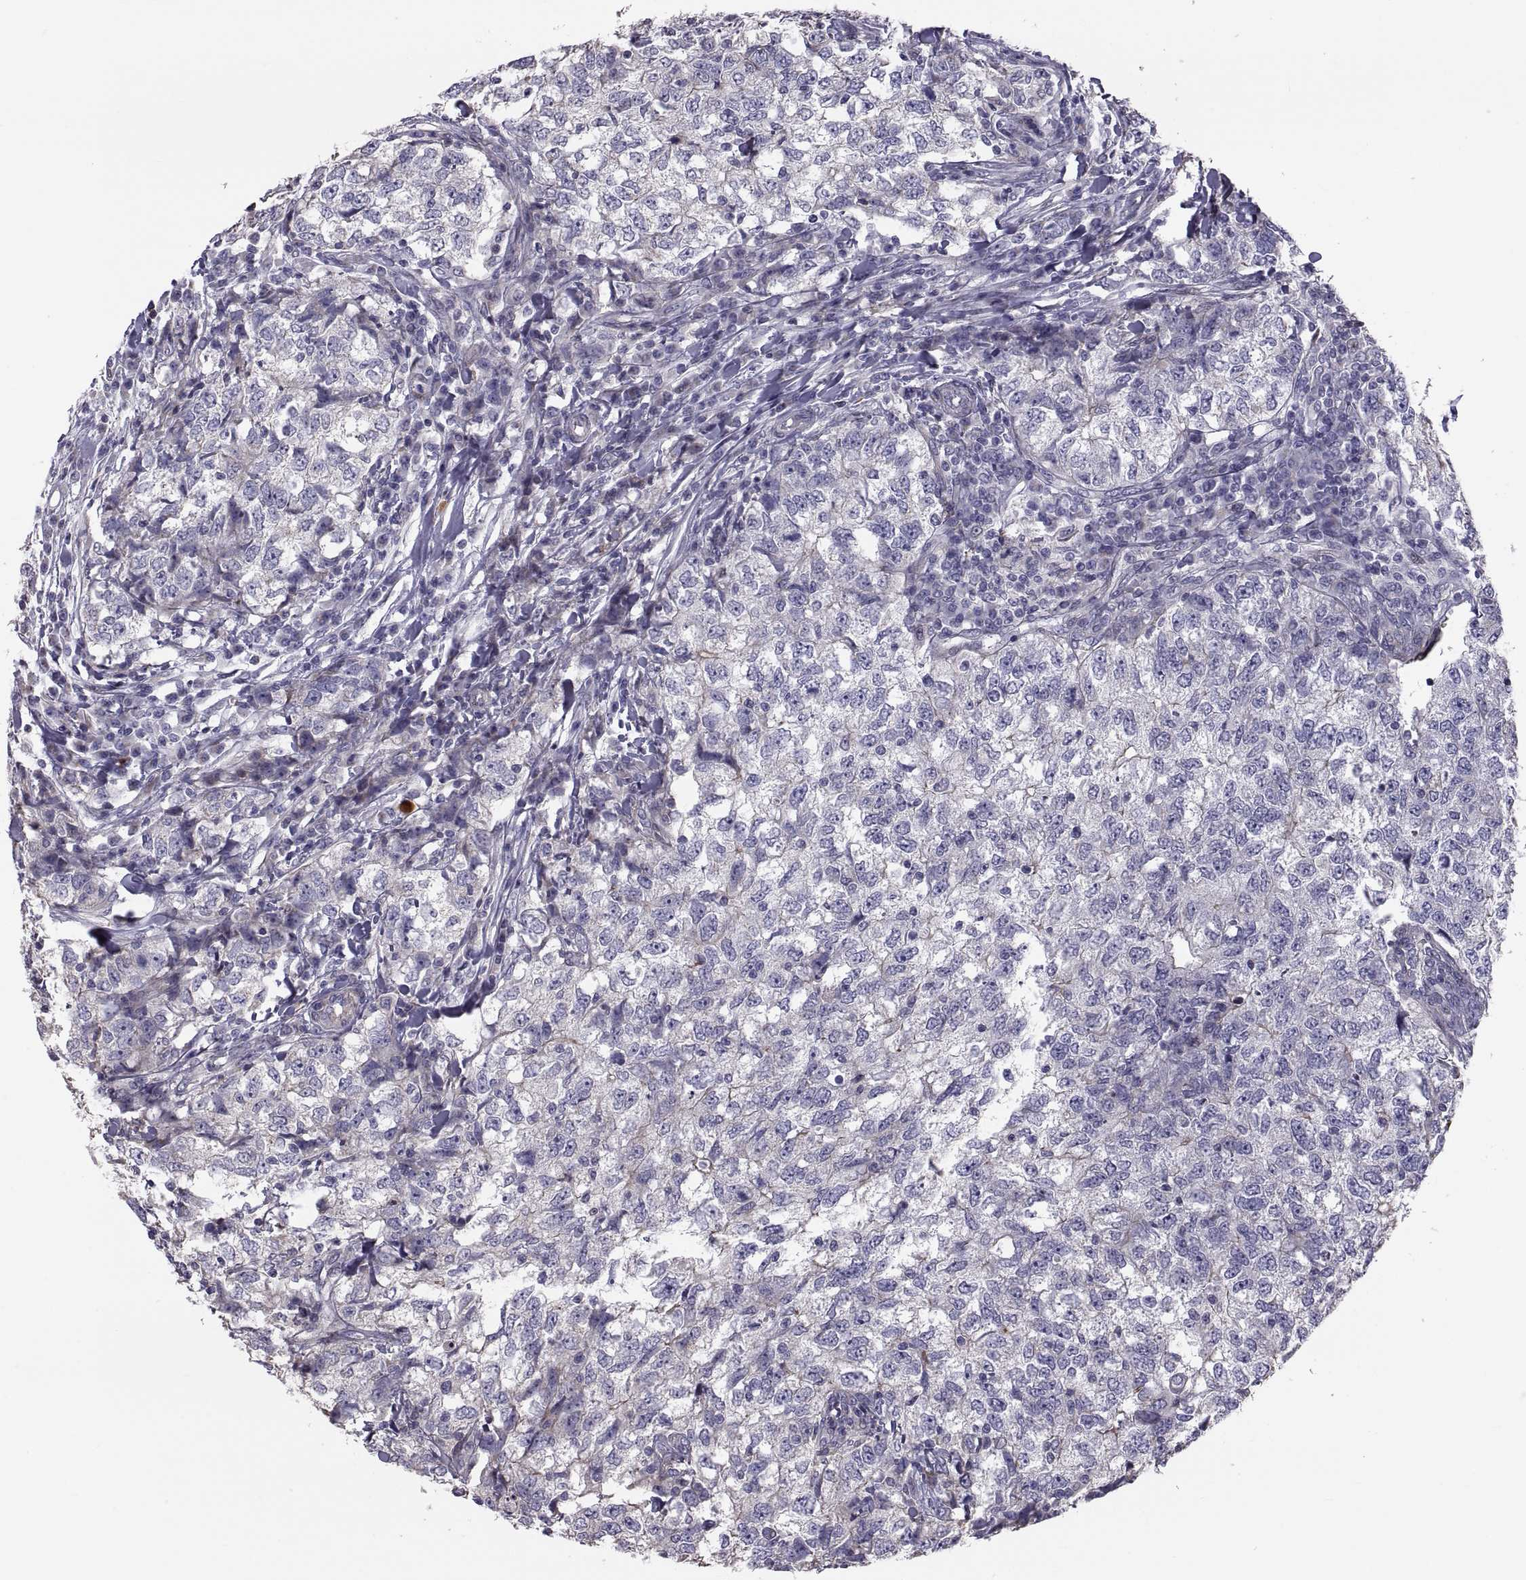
{"staining": {"intensity": "moderate", "quantity": "<25%", "location": "cytoplasmic/membranous"}, "tissue": "breast cancer", "cell_type": "Tumor cells", "image_type": "cancer", "snomed": [{"axis": "morphology", "description": "Duct carcinoma"}, {"axis": "topography", "description": "Breast"}], "caption": "Moderate cytoplasmic/membranous positivity is present in about <25% of tumor cells in infiltrating ductal carcinoma (breast).", "gene": "ANO1", "patient": {"sex": "female", "age": 30}}